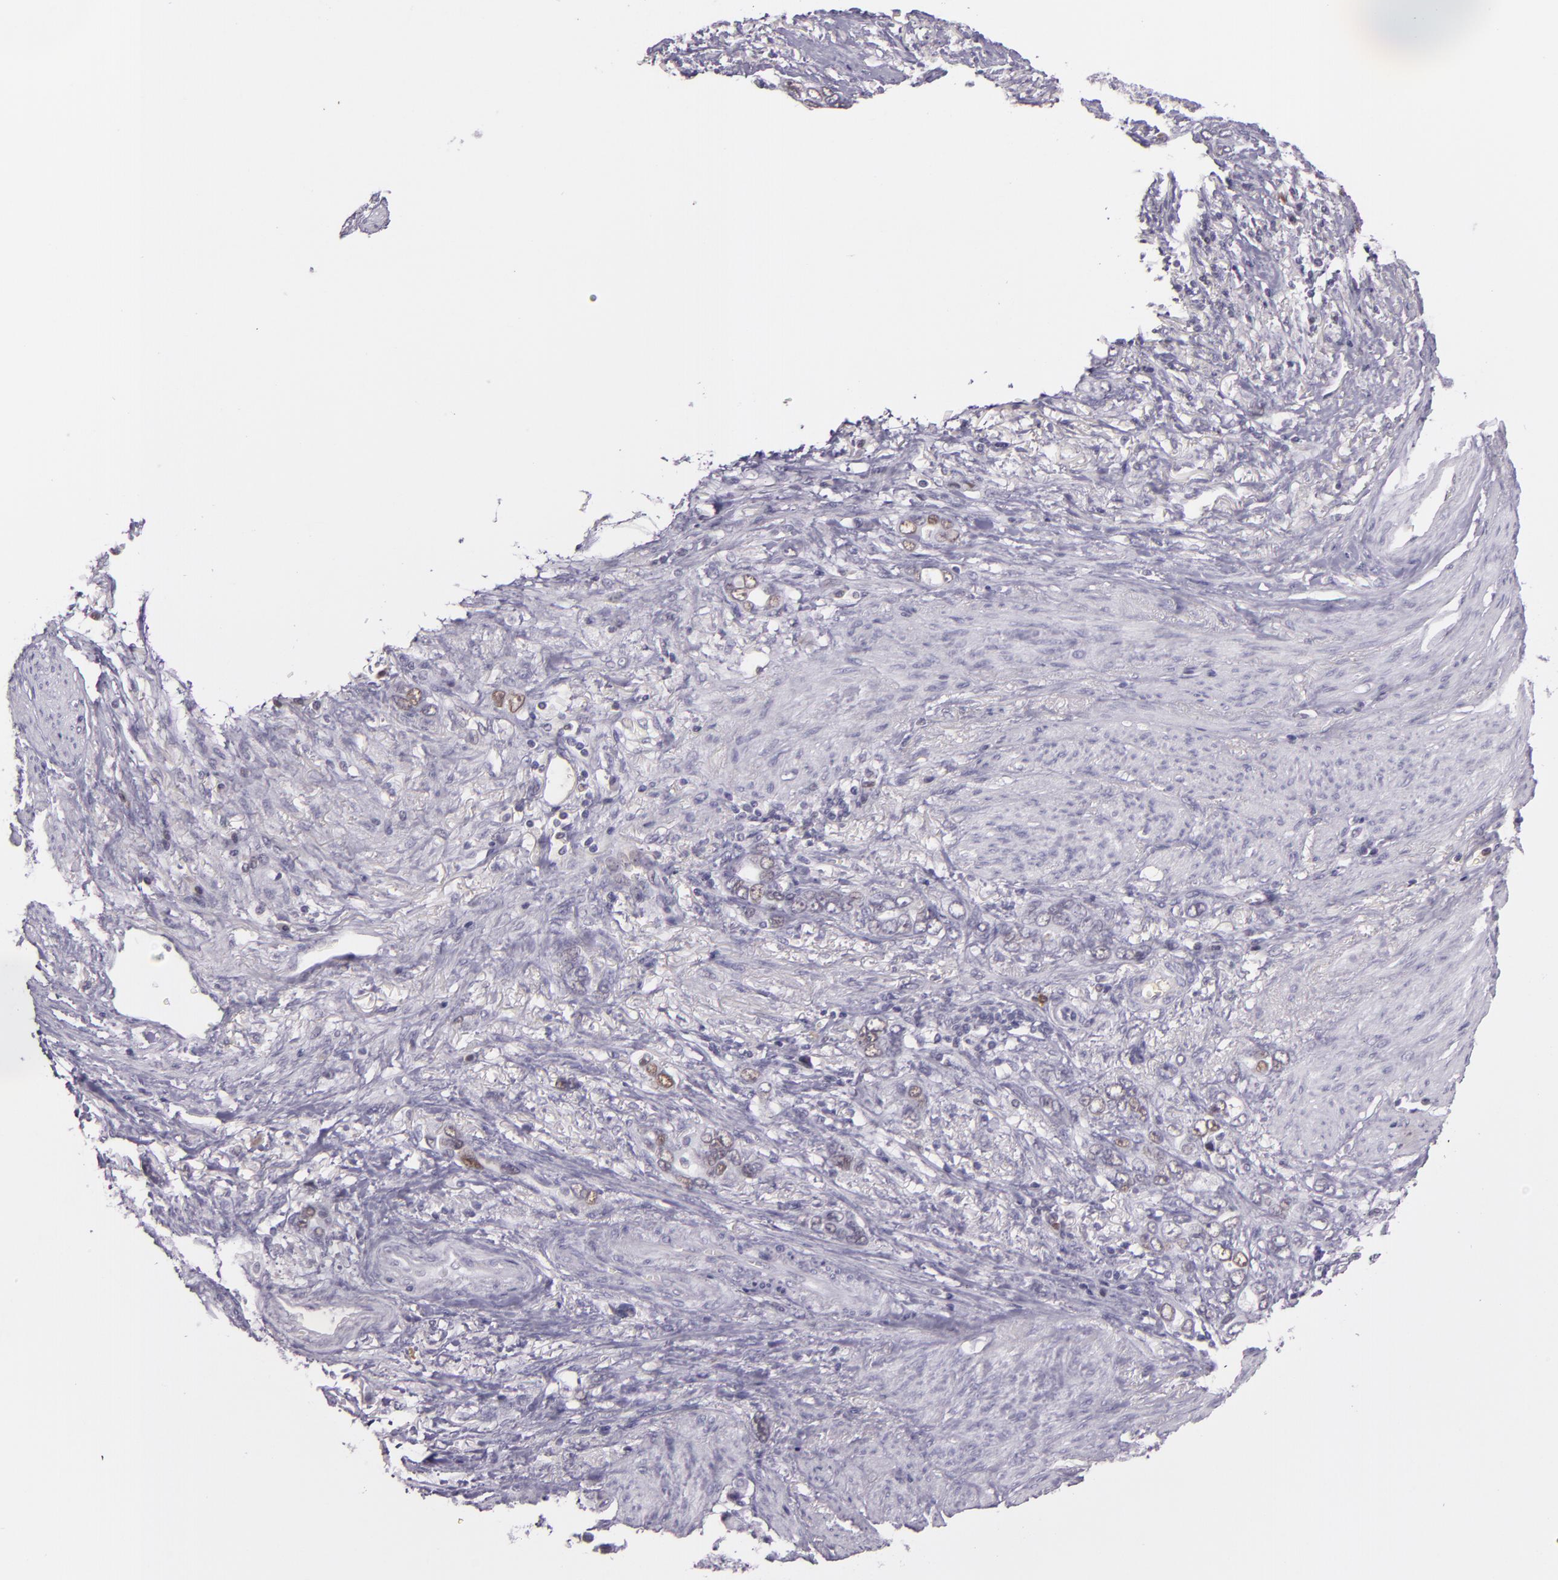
{"staining": {"intensity": "weak", "quantity": "<25%", "location": "nuclear"}, "tissue": "stomach cancer", "cell_type": "Tumor cells", "image_type": "cancer", "snomed": [{"axis": "morphology", "description": "Adenocarcinoma, NOS"}, {"axis": "topography", "description": "Stomach"}], "caption": "Immunohistochemistry (IHC) image of stomach cancer stained for a protein (brown), which shows no positivity in tumor cells.", "gene": "CHEK2", "patient": {"sex": "male", "age": 78}}